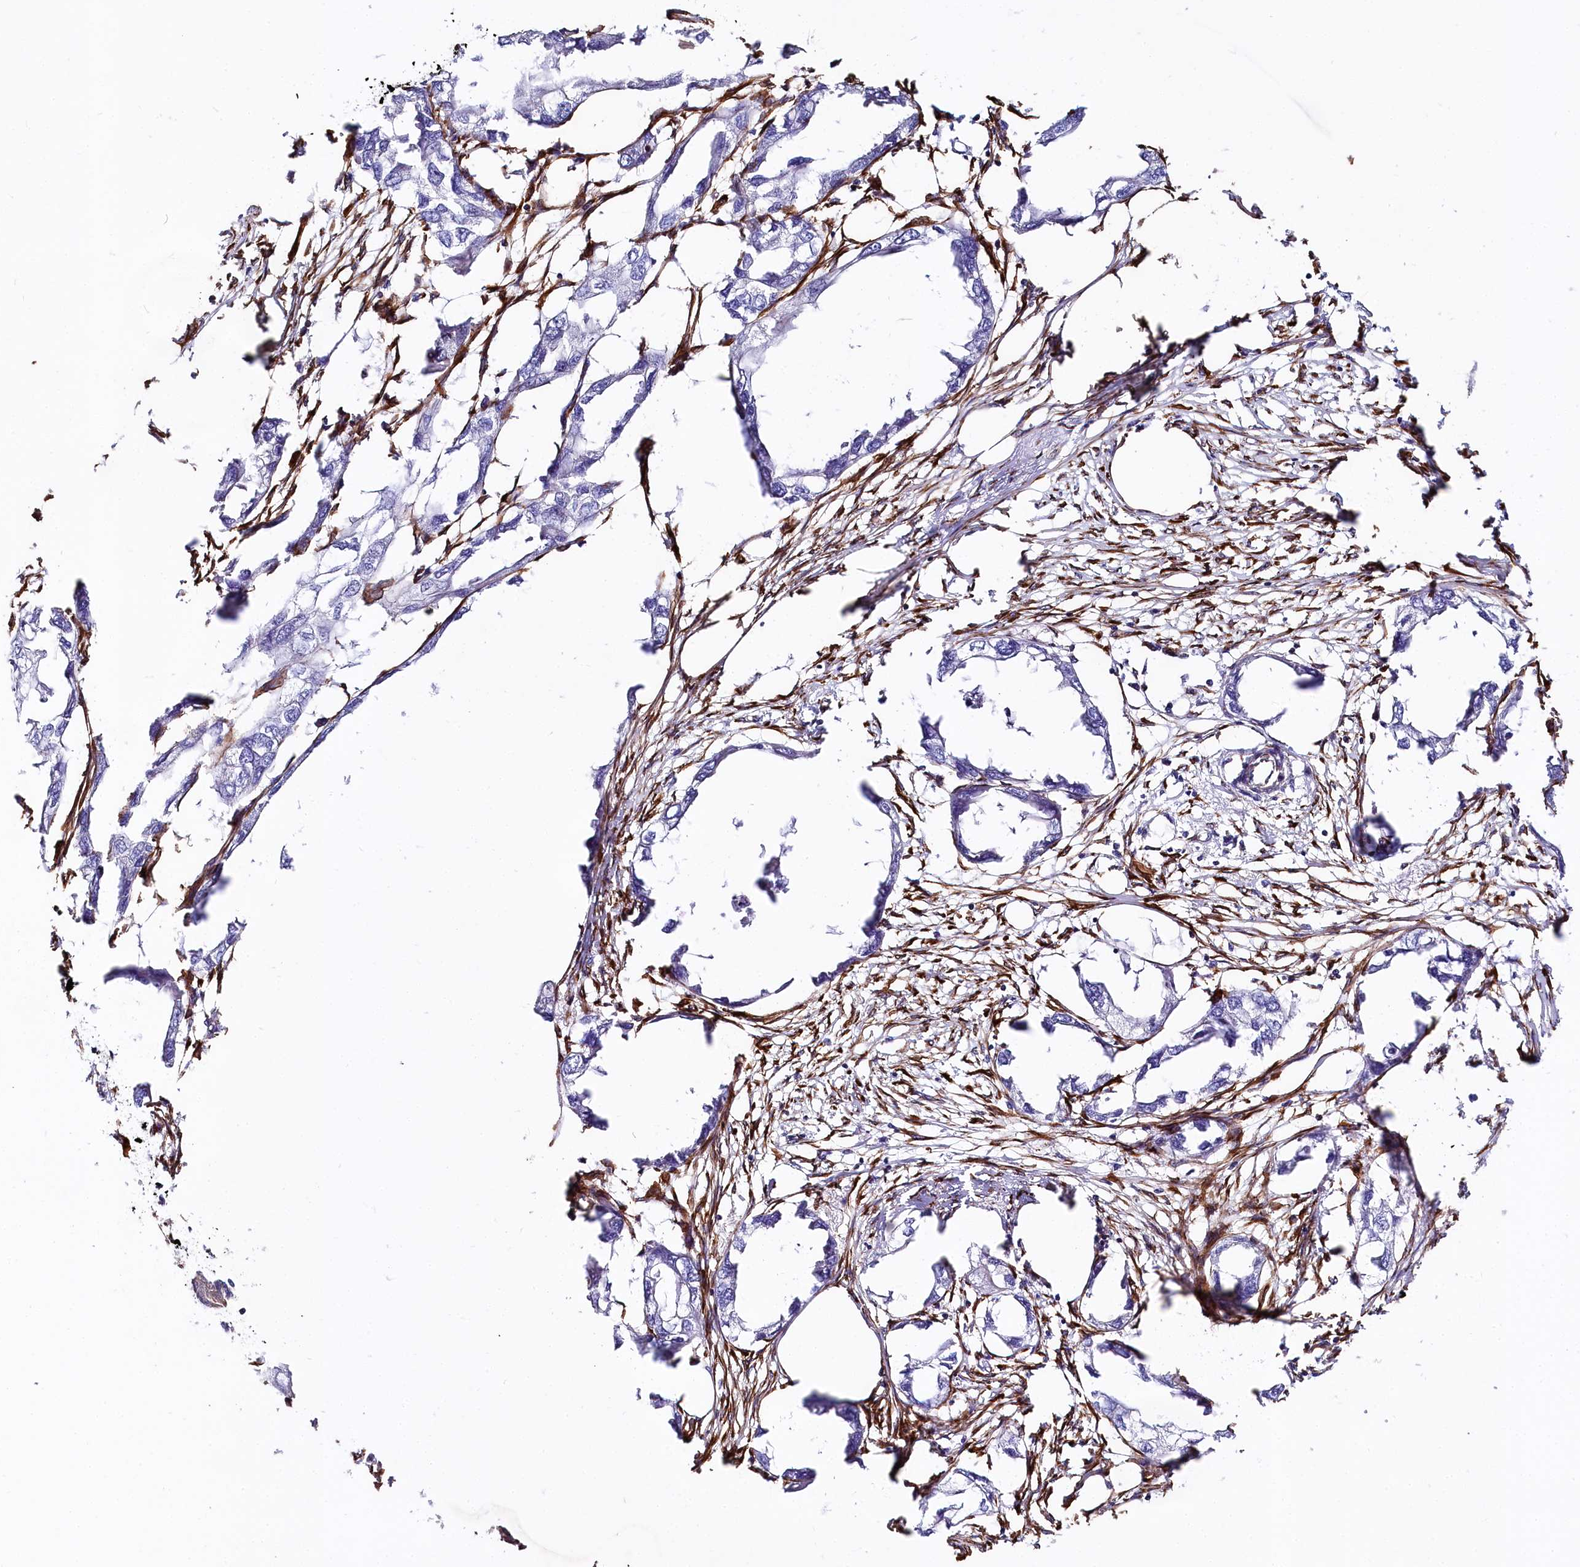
{"staining": {"intensity": "negative", "quantity": "none", "location": "none"}, "tissue": "endometrial cancer", "cell_type": "Tumor cells", "image_type": "cancer", "snomed": [{"axis": "morphology", "description": "Adenocarcinoma, NOS"}, {"axis": "morphology", "description": "Adenocarcinoma, metastatic, NOS"}, {"axis": "topography", "description": "Adipose tissue"}, {"axis": "topography", "description": "Endometrium"}], "caption": "High magnification brightfield microscopy of endometrial cancer stained with DAB (3,3'-diaminobenzidine) (brown) and counterstained with hematoxylin (blue): tumor cells show no significant expression.", "gene": "FCHSD2", "patient": {"sex": "female", "age": 67}}